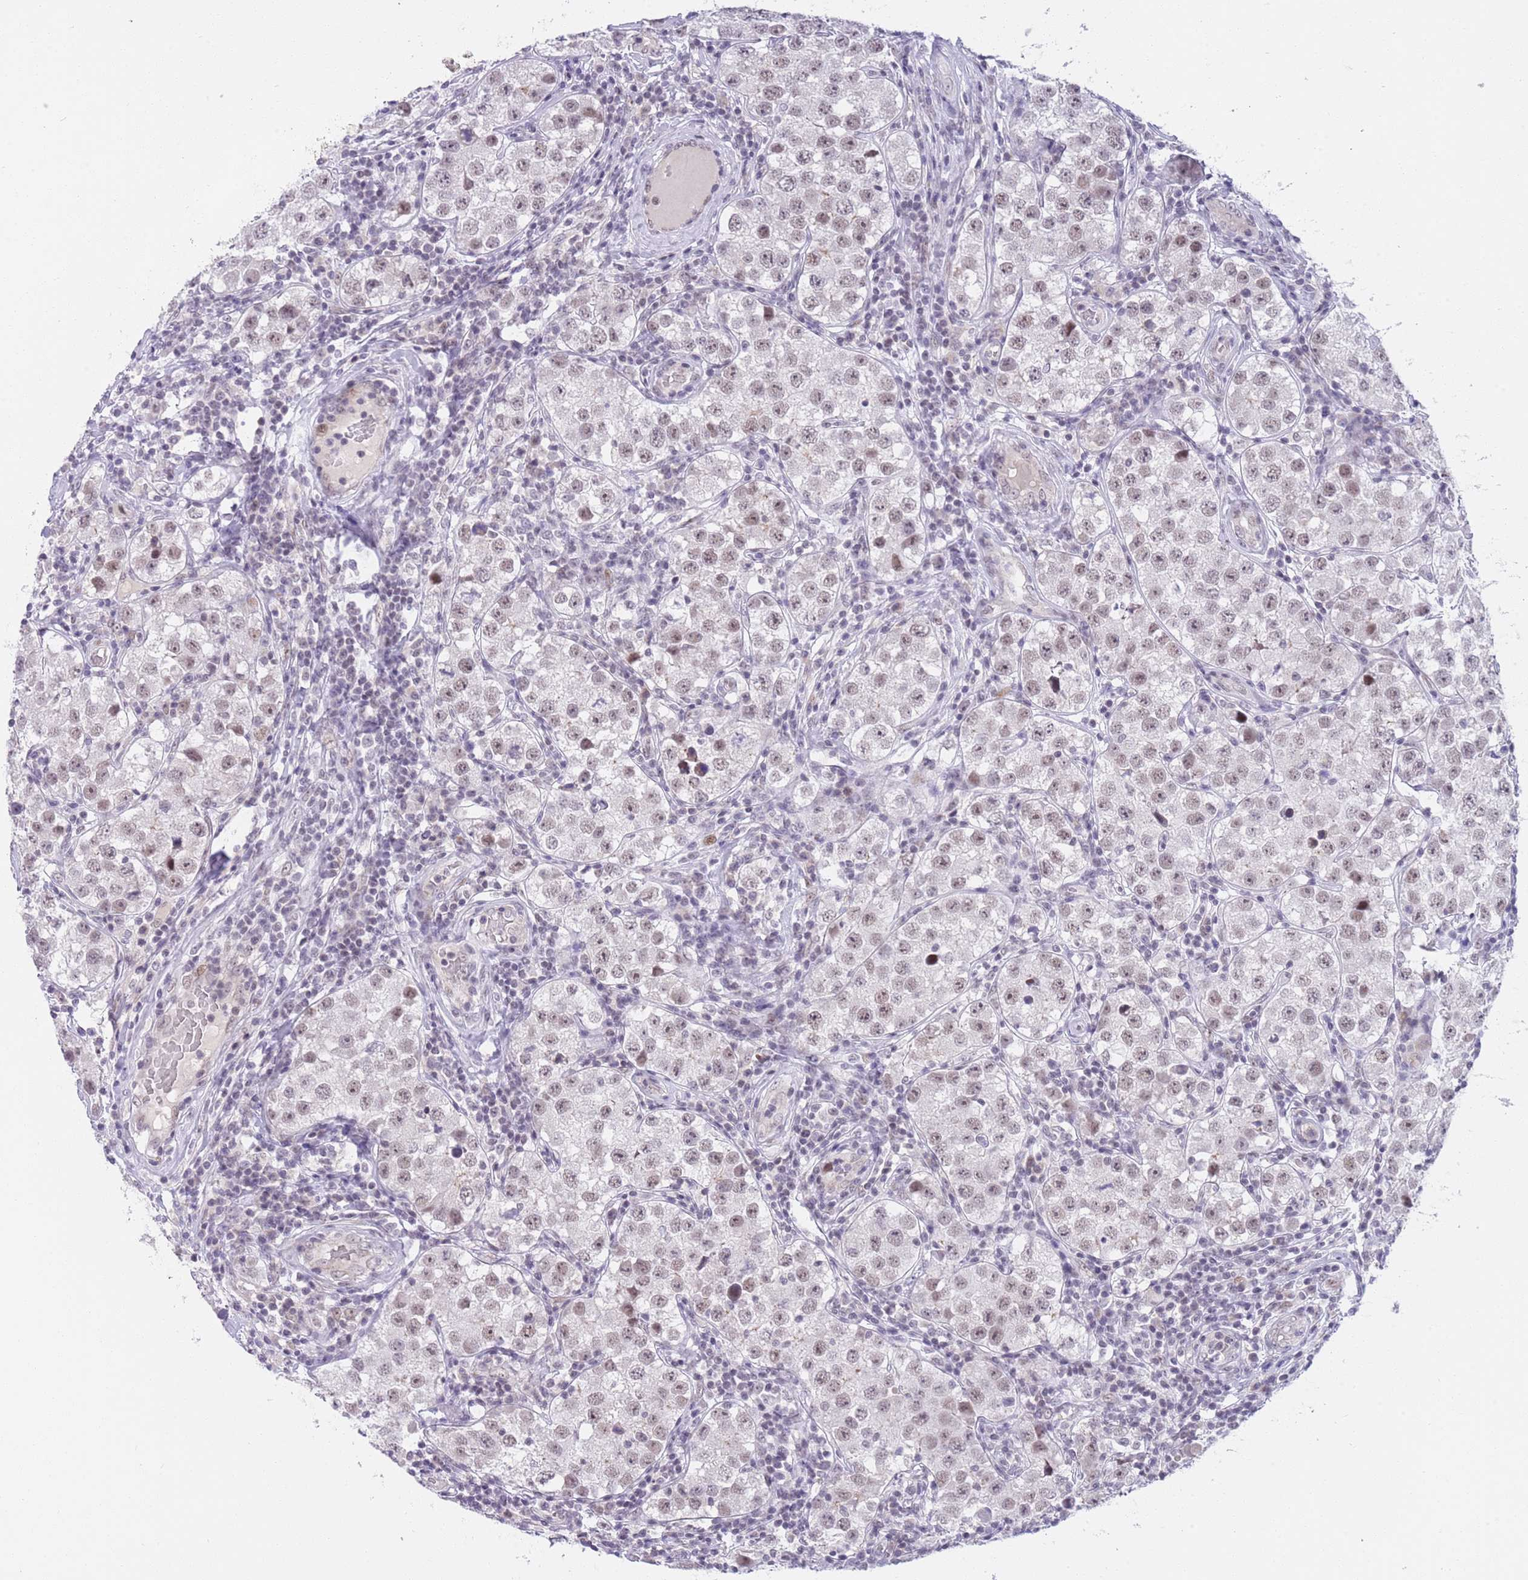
{"staining": {"intensity": "weak", "quantity": "25%-75%", "location": "nuclear"}, "tissue": "testis cancer", "cell_type": "Tumor cells", "image_type": "cancer", "snomed": [{"axis": "morphology", "description": "Seminoma, NOS"}, {"axis": "topography", "description": "Testis"}], "caption": "The image reveals staining of testis cancer, revealing weak nuclear protein staining (brown color) within tumor cells.", "gene": "RFX1", "patient": {"sex": "male", "age": 34}}